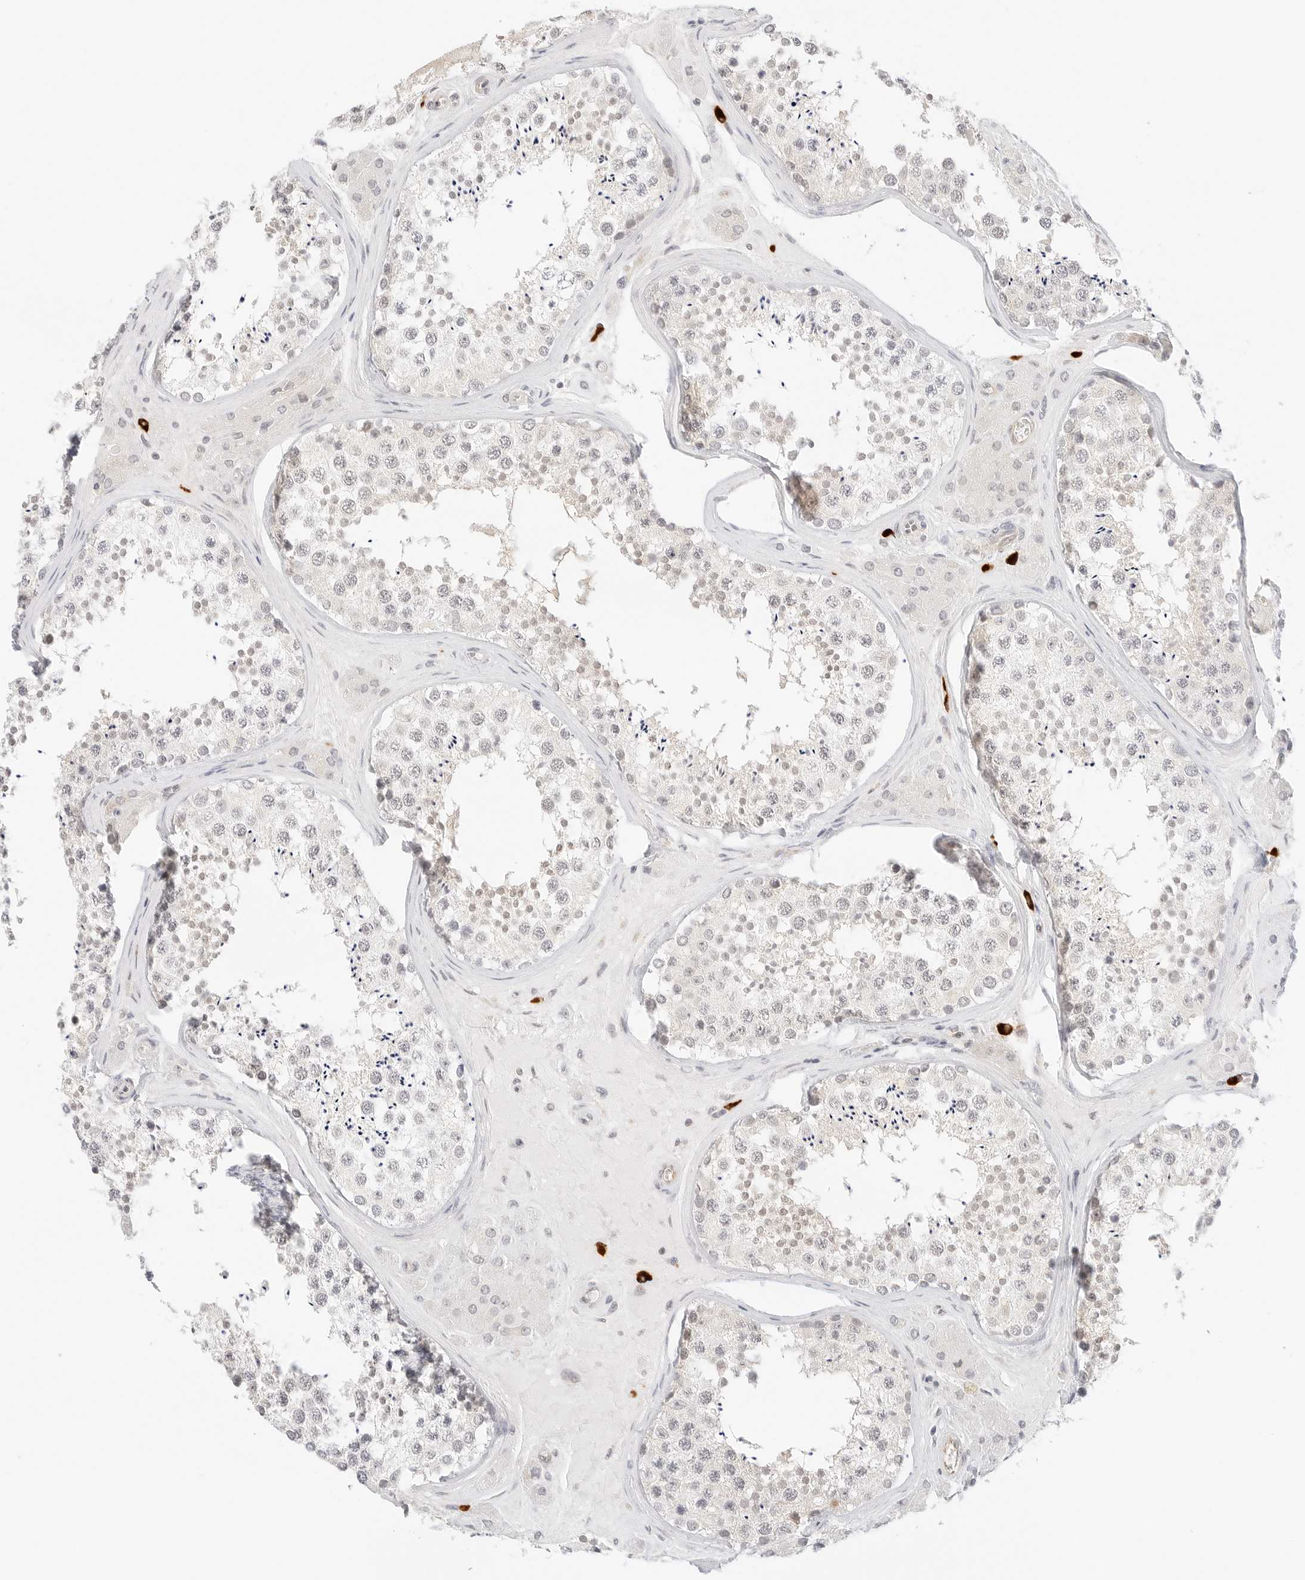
{"staining": {"intensity": "weak", "quantity": "25%-75%", "location": "nuclear"}, "tissue": "testis", "cell_type": "Cells in seminiferous ducts", "image_type": "normal", "snomed": [{"axis": "morphology", "description": "Normal tissue, NOS"}, {"axis": "topography", "description": "Testis"}], "caption": "IHC of benign testis reveals low levels of weak nuclear staining in approximately 25%-75% of cells in seminiferous ducts.", "gene": "TEKT2", "patient": {"sex": "male", "age": 46}}